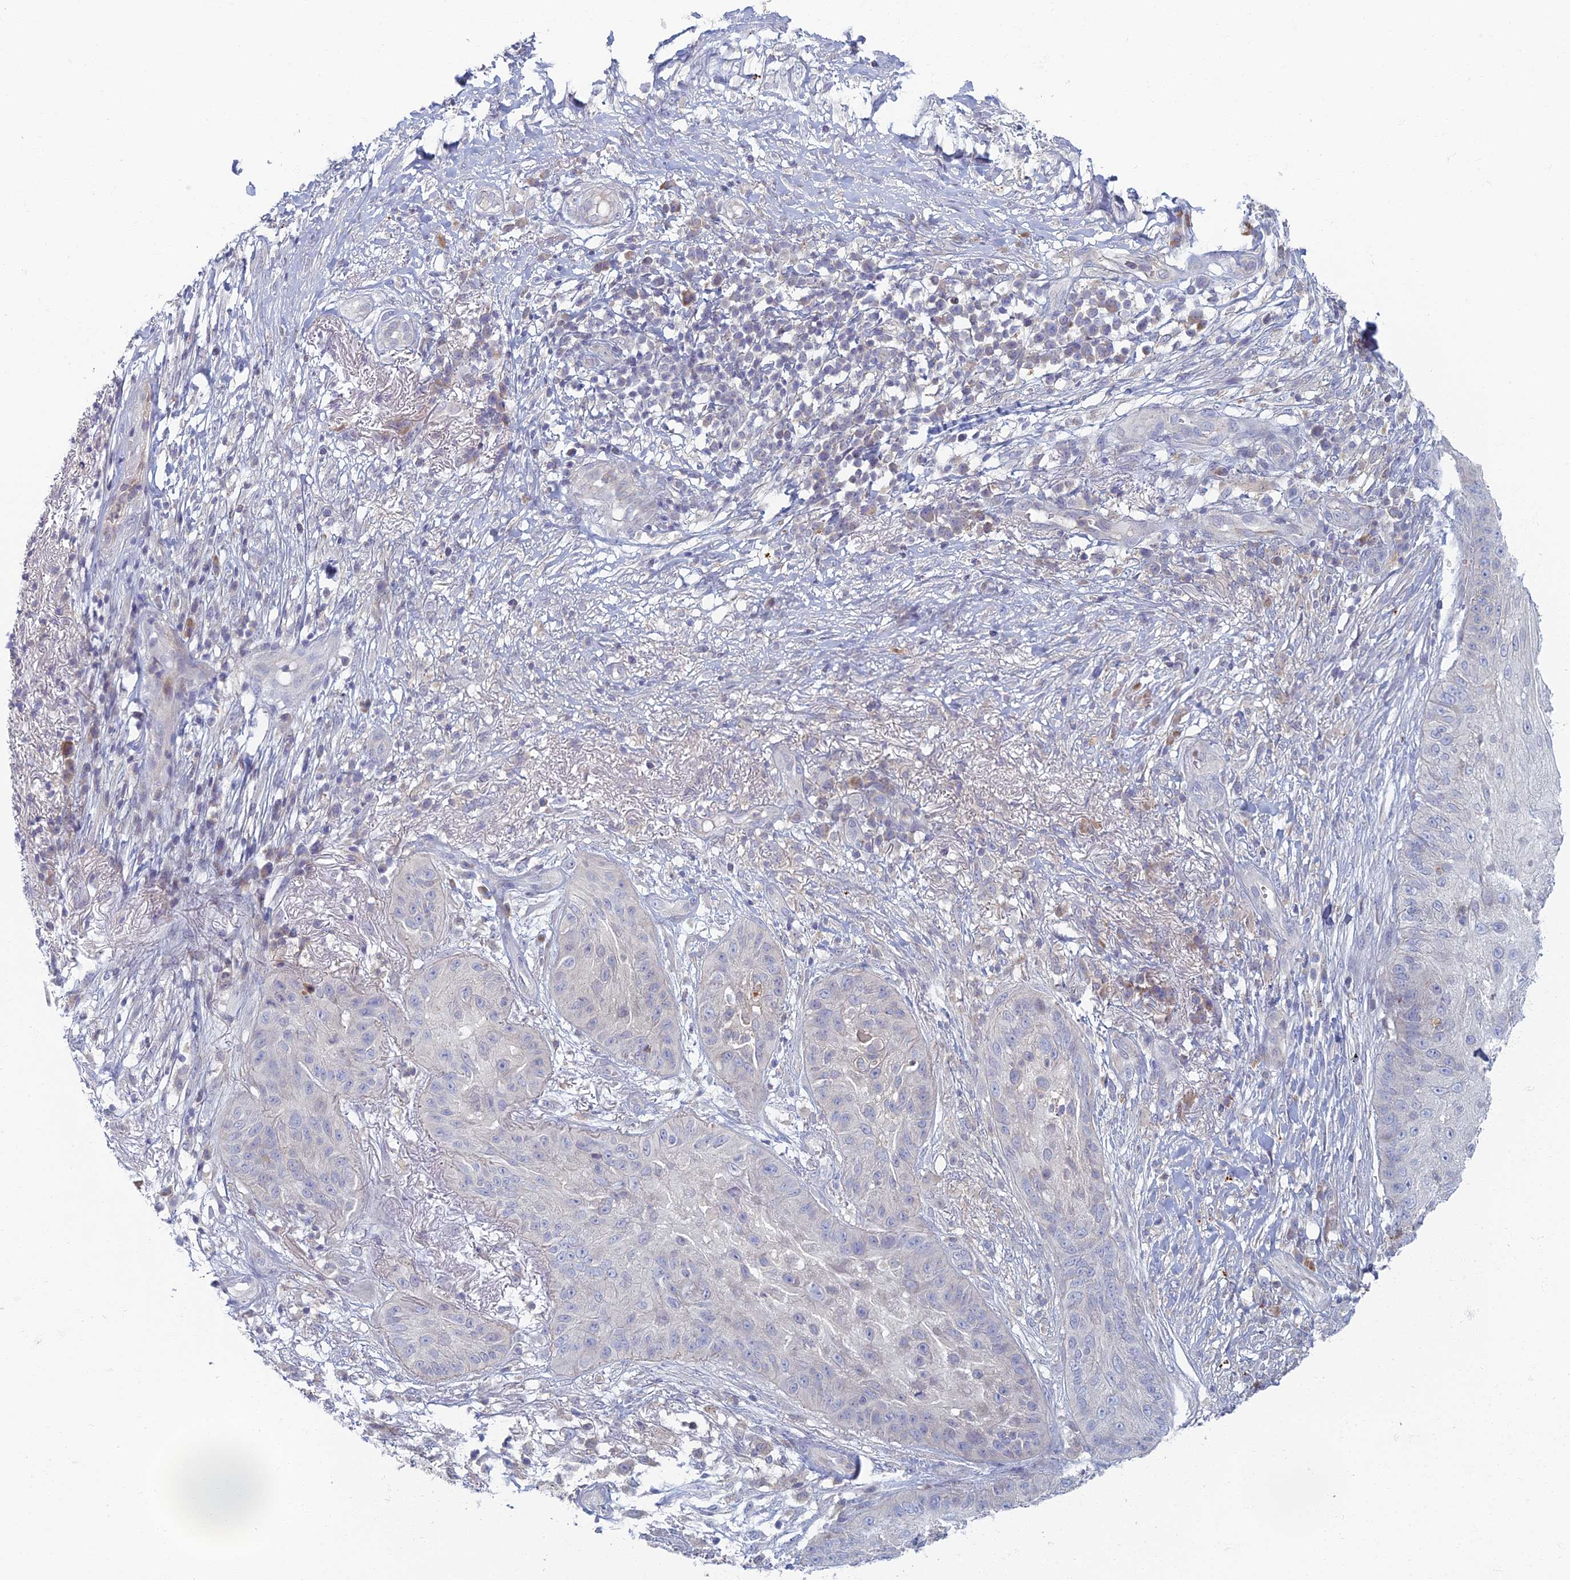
{"staining": {"intensity": "negative", "quantity": "none", "location": "none"}, "tissue": "skin cancer", "cell_type": "Tumor cells", "image_type": "cancer", "snomed": [{"axis": "morphology", "description": "Squamous cell carcinoma, NOS"}, {"axis": "topography", "description": "Skin"}], "caption": "A photomicrograph of human squamous cell carcinoma (skin) is negative for staining in tumor cells.", "gene": "CHMP4B", "patient": {"sex": "male", "age": 70}}